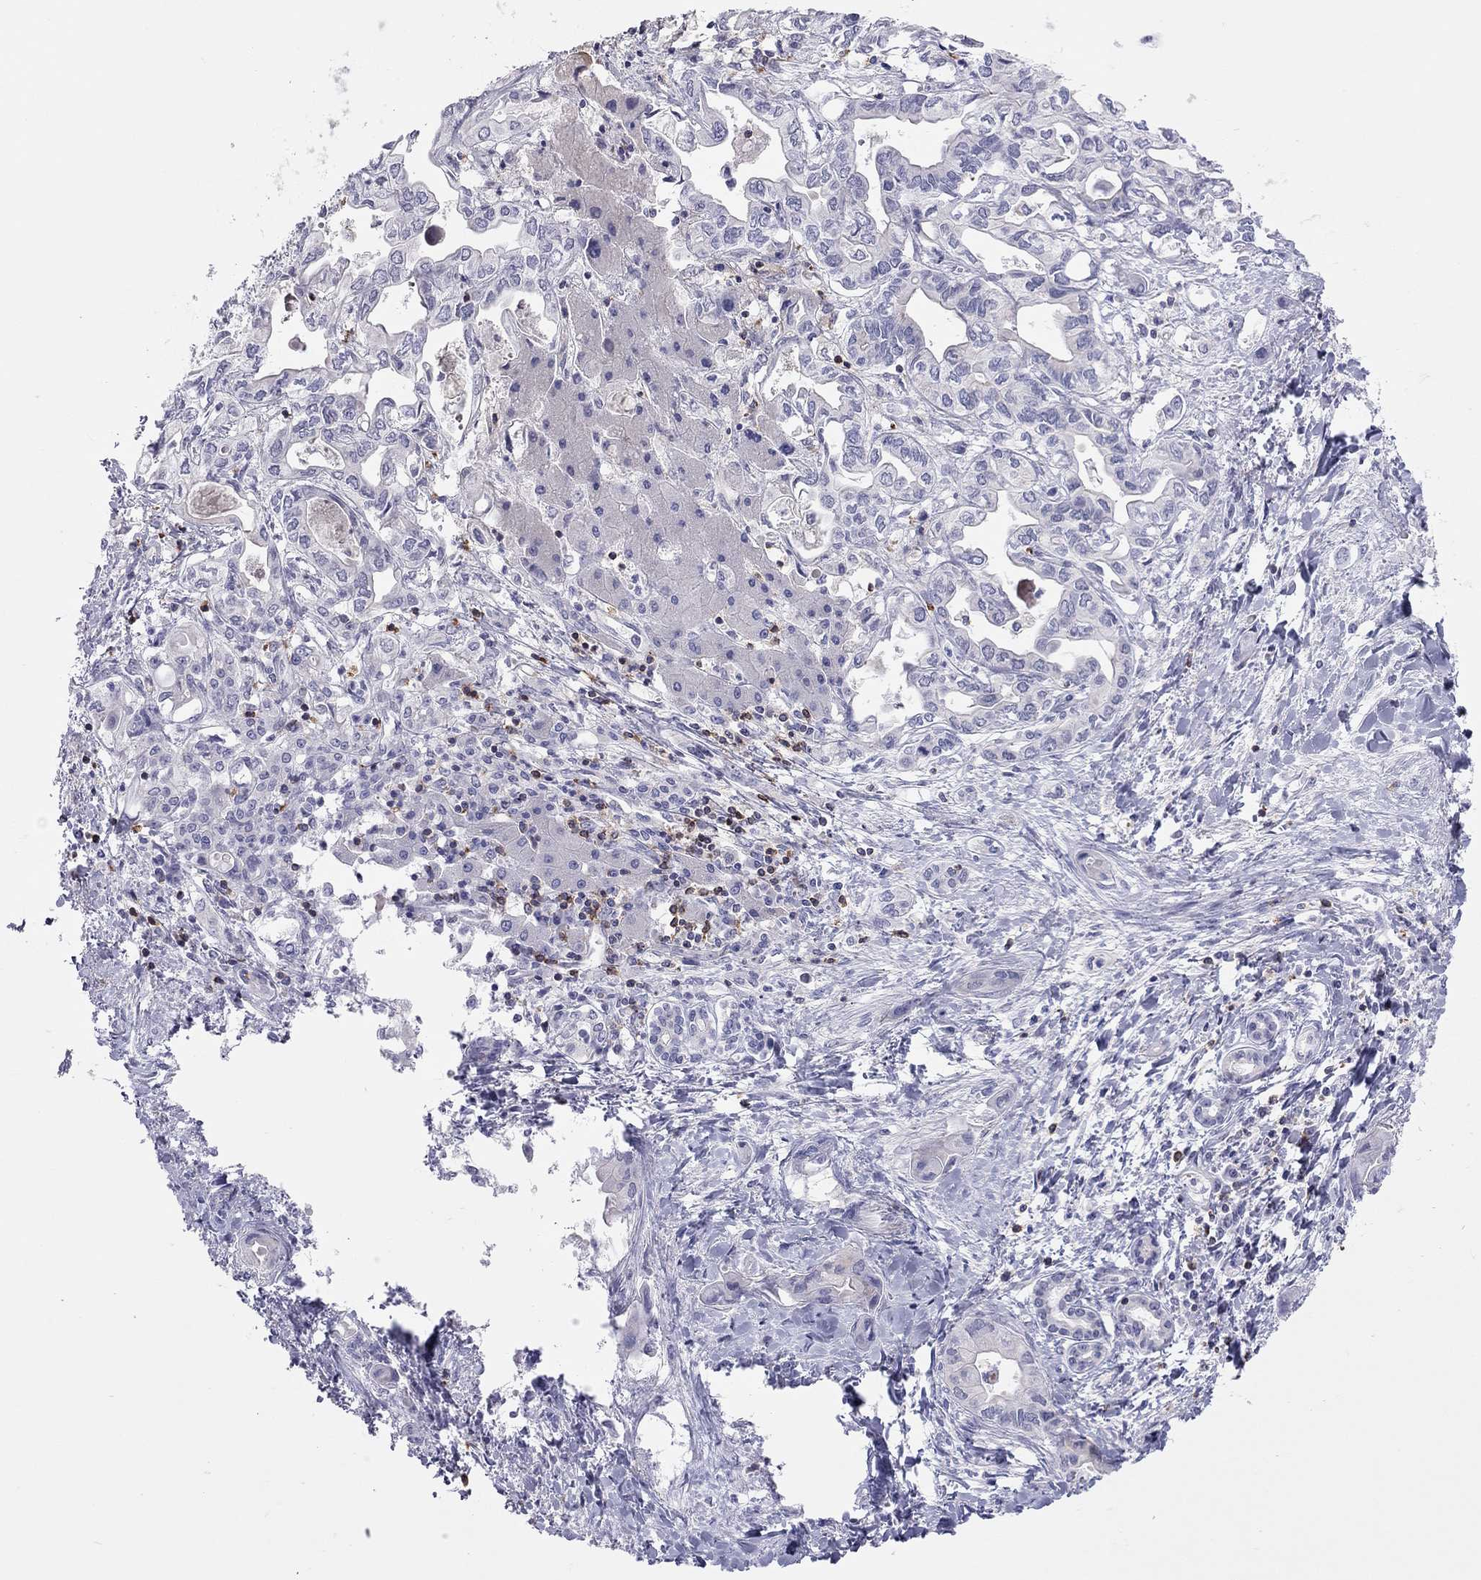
{"staining": {"intensity": "negative", "quantity": "none", "location": "none"}, "tissue": "liver cancer", "cell_type": "Tumor cells", "image_type": "cancer", "snomed": [{"axis": "morphology", "description": "Cholangiocarcinoma"}, {"axis": "topography", "description": "Liver"}], "caption": "DAB (3,3'-diaminobenzidine) immunohistochemical staining of liver cancer demonstrates no significant staining in tumor cells.", "gene": "MND1", "patient": {"sex": "female", "age": 64}}